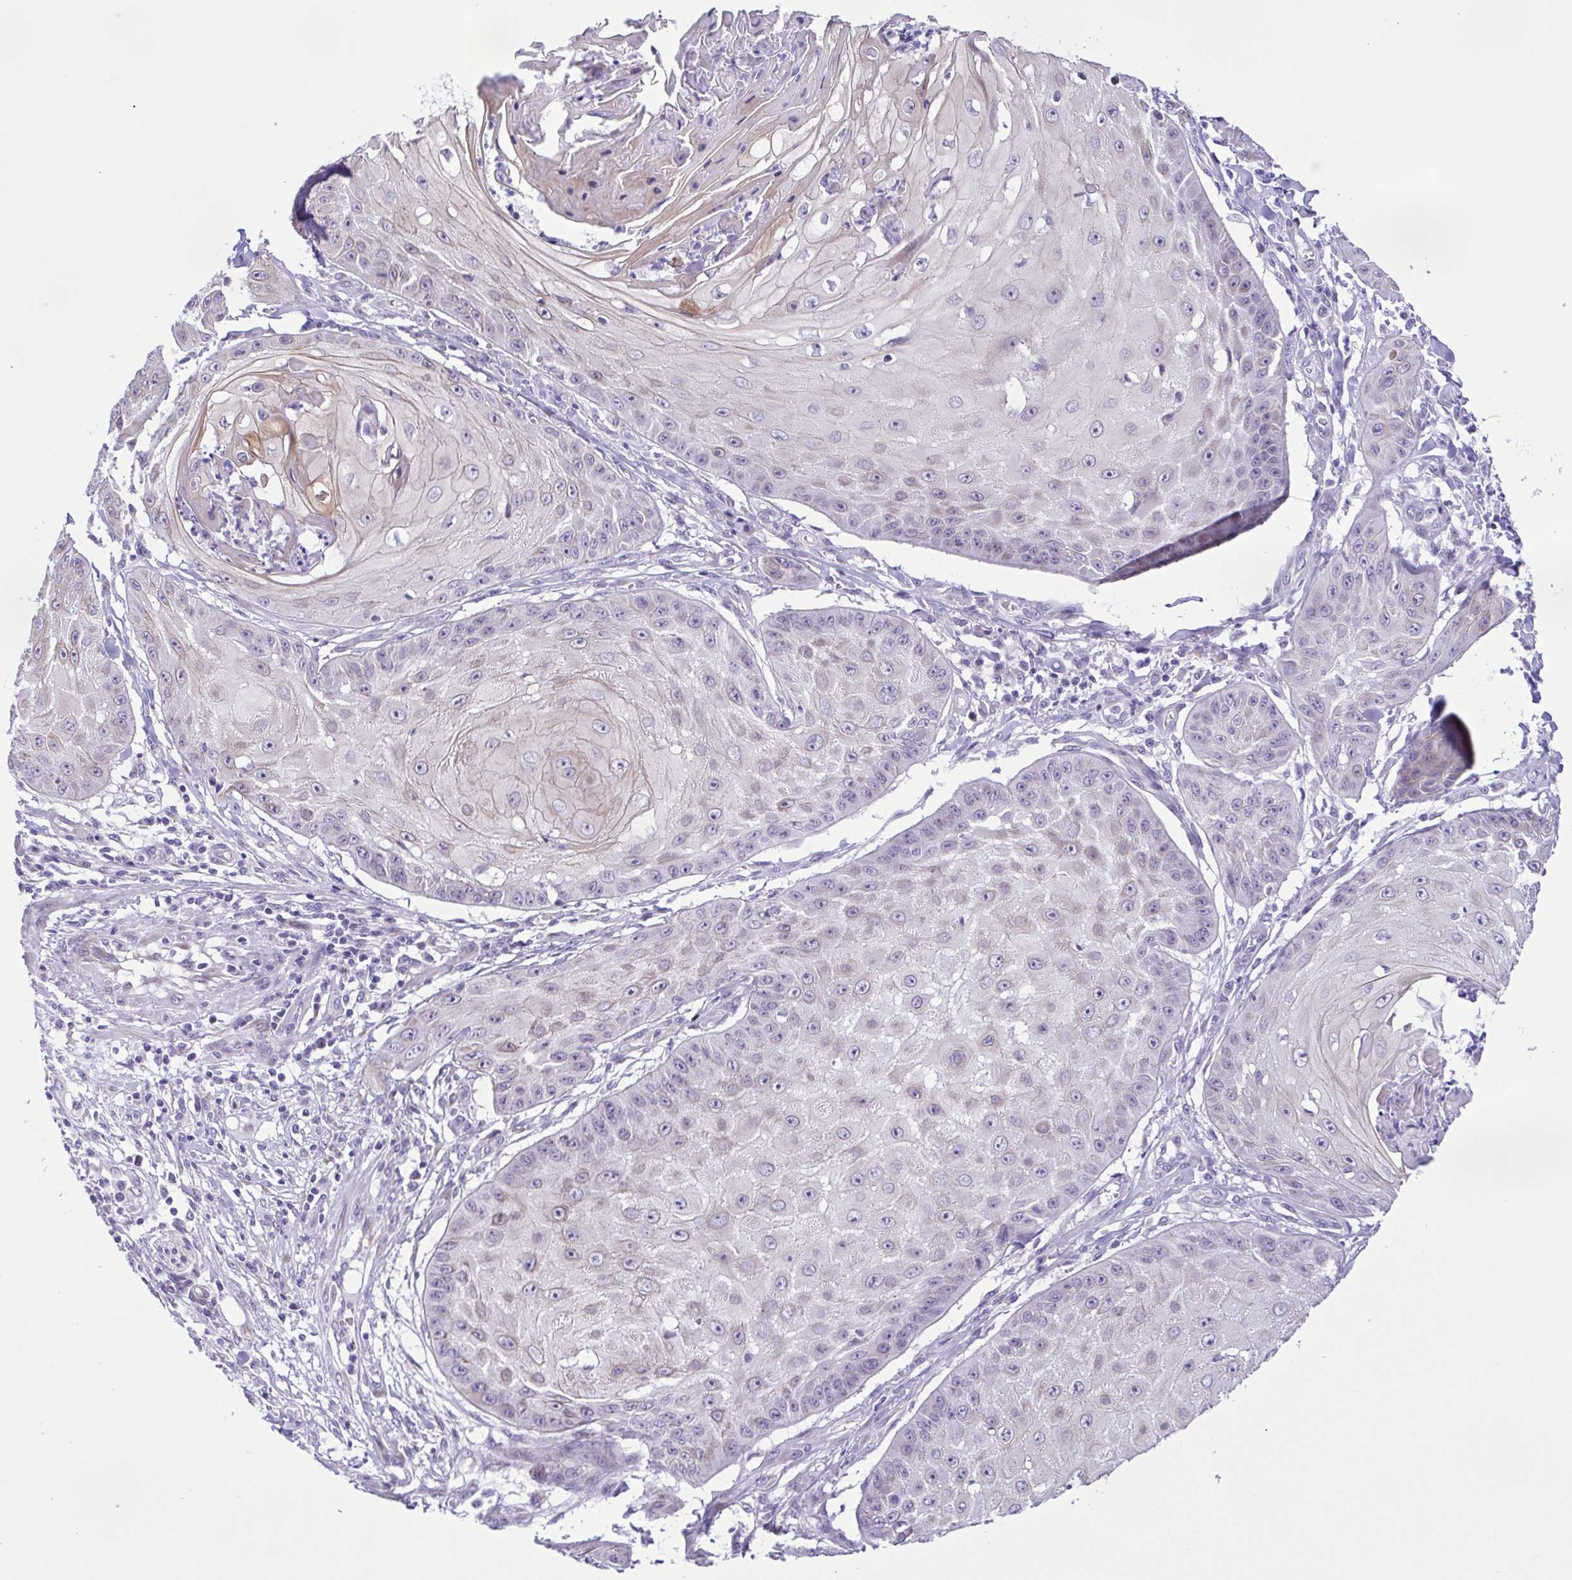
{"staining": {"intensity": "negative", "quantity": "none", "location": "none"}, "tissue": "skin cancer", "cell_type": "Tumor cells", "image_type": "cancer", "snomed": [{"axis": "morphology", "description": "Squamous cell carcinoma, NOS"}, {"axis": "topography", "description": "Skin"}], "caption": "Skin squamous cell carcinoma stained for a protein using IHC demonstrates no staining tumor cells.", "gene": "TGM3", "patient": {"sex": "male", "age": 70}}